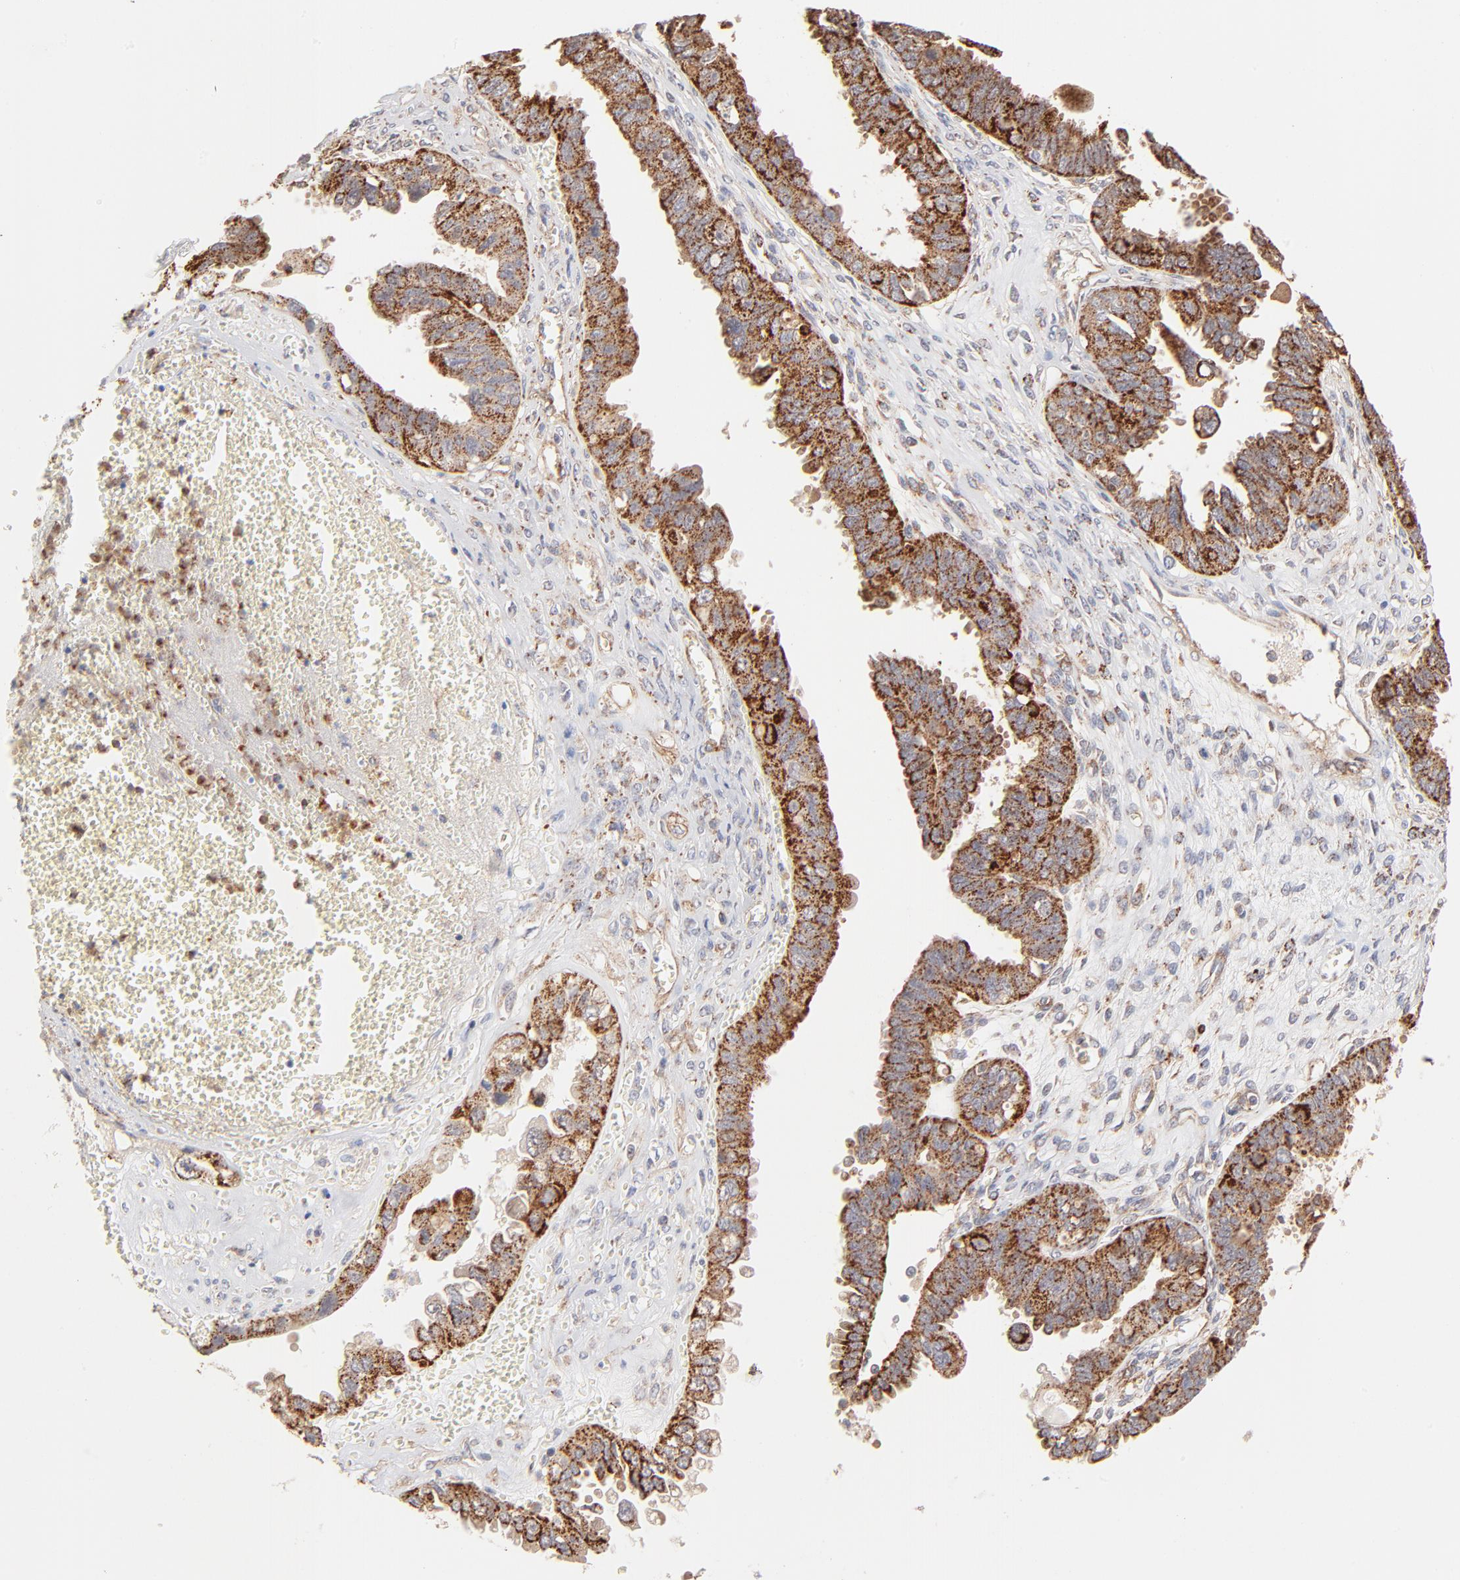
{"staining": {"intensity": "strong", "quantity": ">75%", "location": "cytoplasmic/membranous"}, "tissue": "ovarian cancer", "cell_type": "Tumor cells", "image_type": "cancer", "snomed": [{"axis": "morphology", "description": "Carcinoma, endometroid"}, {"axis": "topography", "description": "Ovary"}], "caption": "The photomicrograph displays a brown stain indicating the presence of a protein in the cytoplasmic/membranous of tumor cells in ovarian cancer (endometroid carcinoma).", "gene": "CSPG4", "patient": {"sex": "female", "age": 85}}